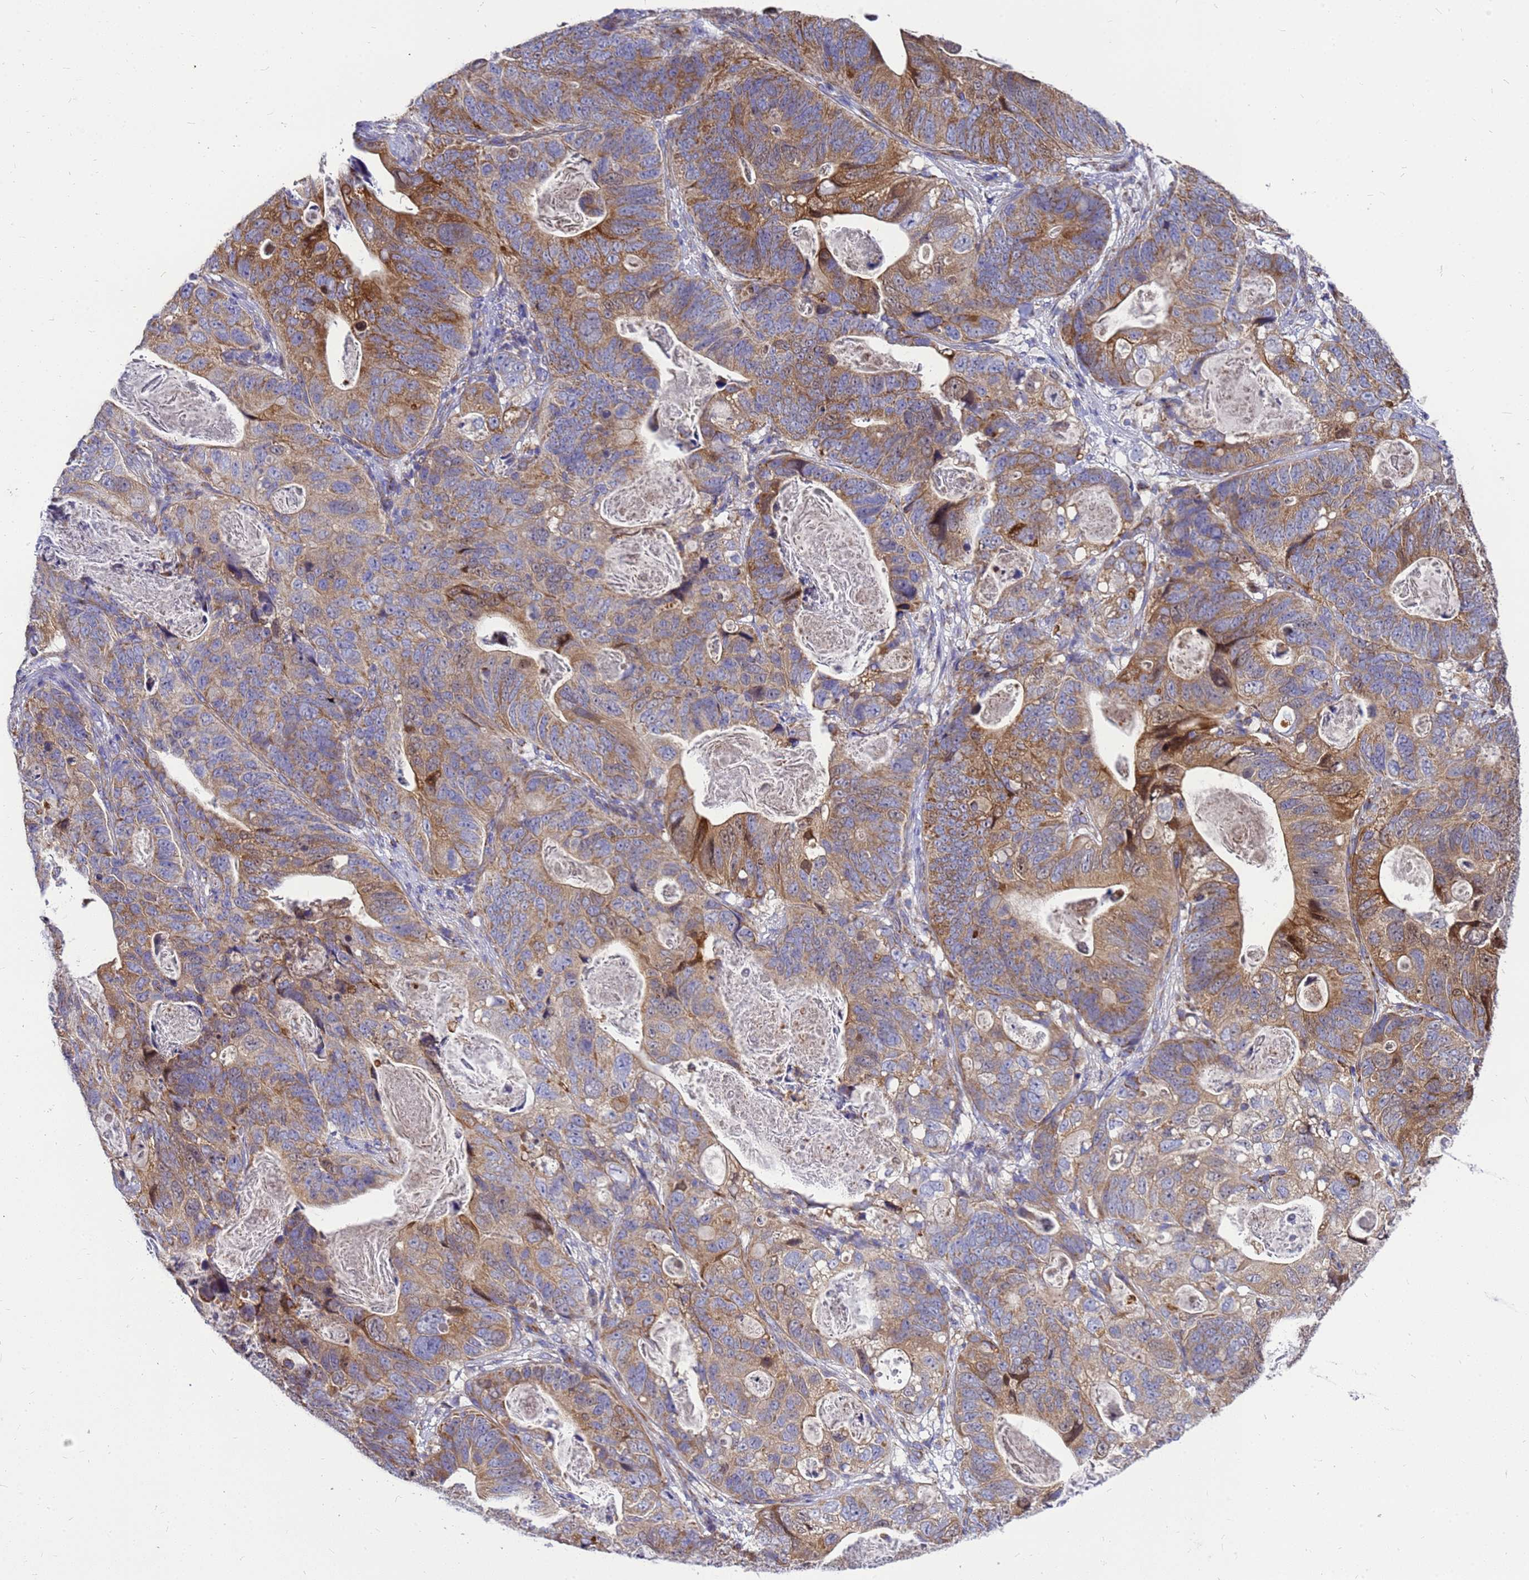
{"staining": {"intensity": "moderate", "quantity": ">75%", "location": "cytoplasmic/membranous"}, "tissue": "stomach cancer", "cell_type": "Tumor cells", "image_type": "cancer", "snomed": [{"axis": "morphology", "description": "Normal tissue, NOS"}, {"axis": "morphology", "description": "Adenocarcinoma, NOS"}, {"axis": "topography", "description": "Stomach"}], "caption": "IHC micrograph of stomach cancer (adenocarcinoma) stained for a protein (brown), which exhibits medium levels of moderate cytoplasmic/membranous expression in about >75% of tumor cells.", "gene": "CMC4", "patient": {"sex": "female", "age": 89}}